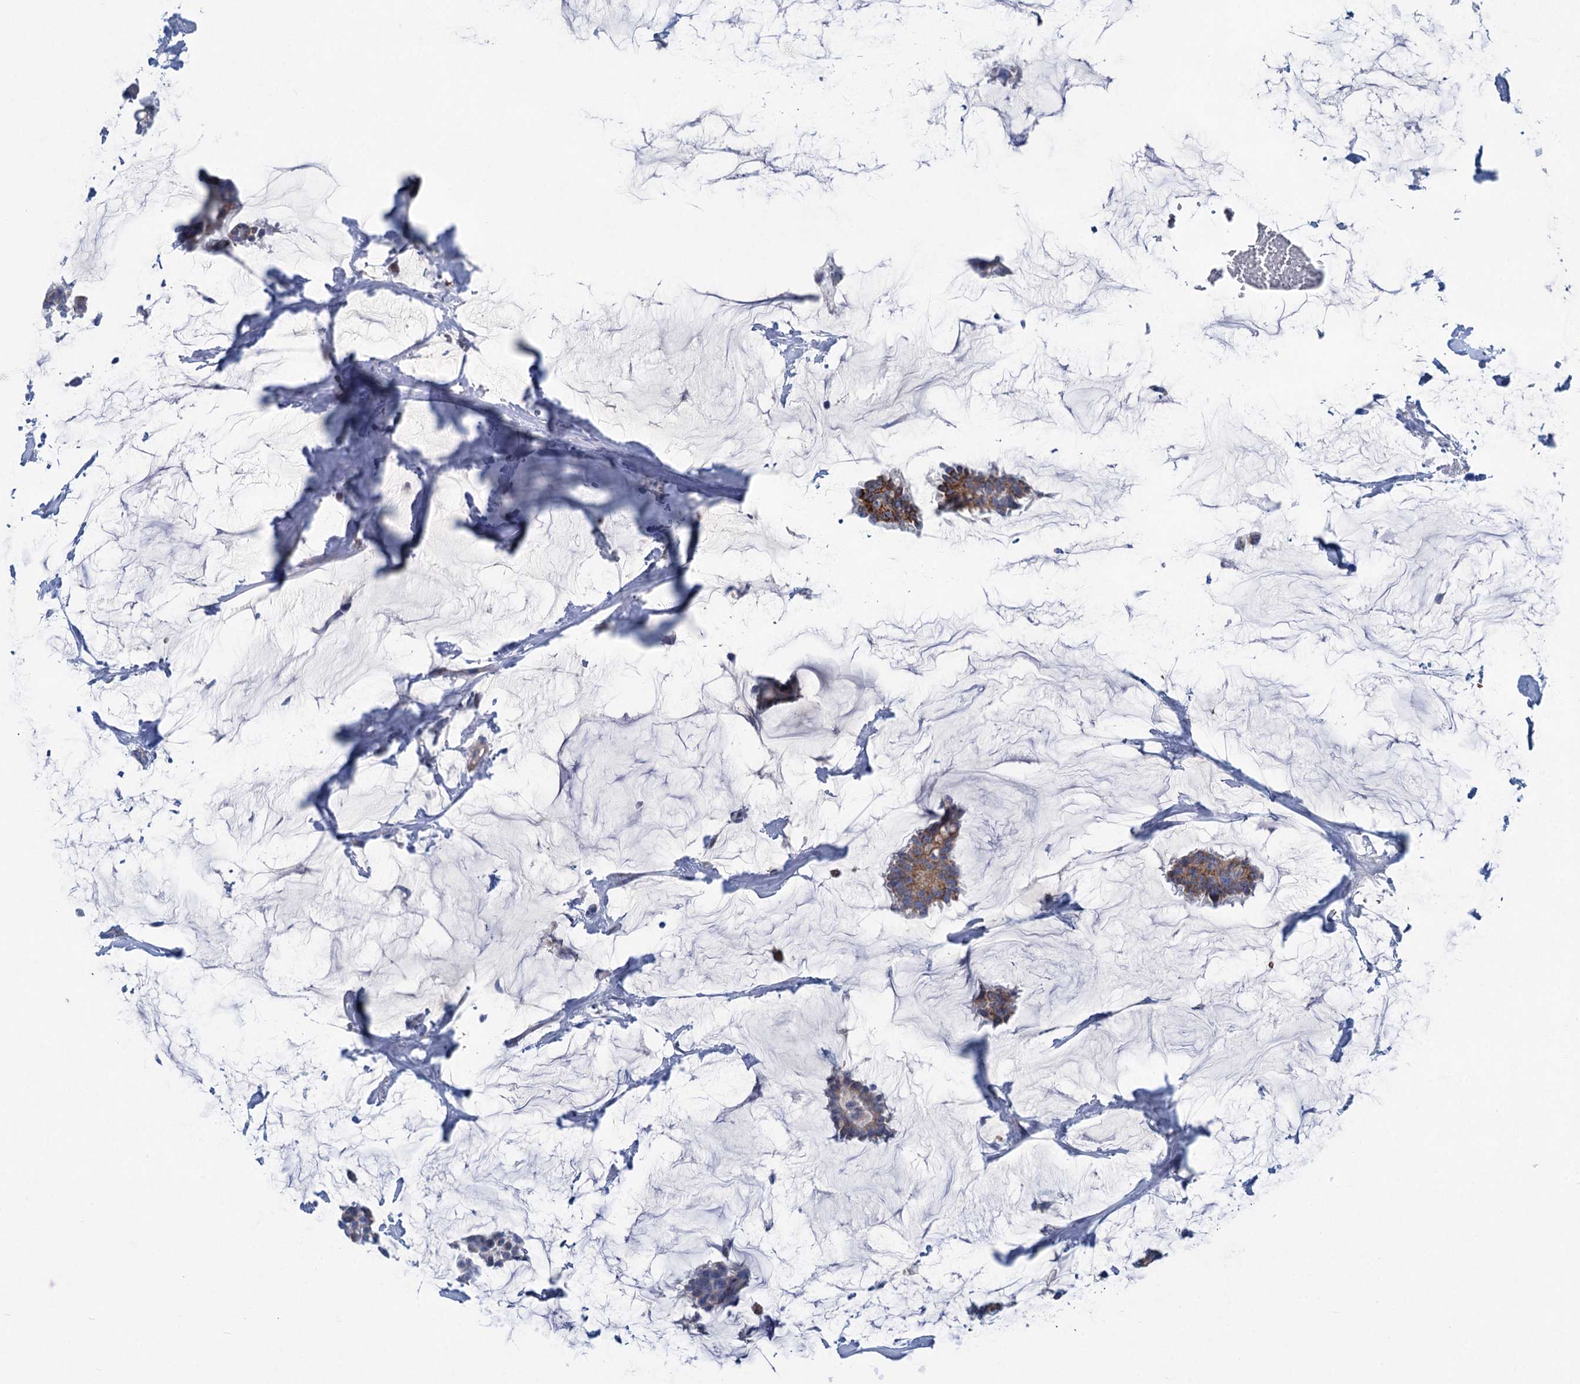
{"staining": {"intensity": "moderate", "quantity": "25%-75%", "location": "cytoplasmic/membranous"}, "tissue": "breast cancer", "cell_type": "Tumor cells", "image_type": "cancer", "snomed": [{"axis": "morphology", "description": "Duct carcinoma"}, {"axis": "topography", "description": "Breast"}], "caption": "Immunohistochemistry histopathology image of neoplastic tissue: human breast infiltrating ductal carcinoma stained using IHC displays medium levels of moderate protein expression localized specifically in the cytoplasmic/membranous of tumor cells, appearing as a cytoplasmic/membranous brown color.", "gene": "CHDH", "patient": {"sex": "female", "age": 93}}